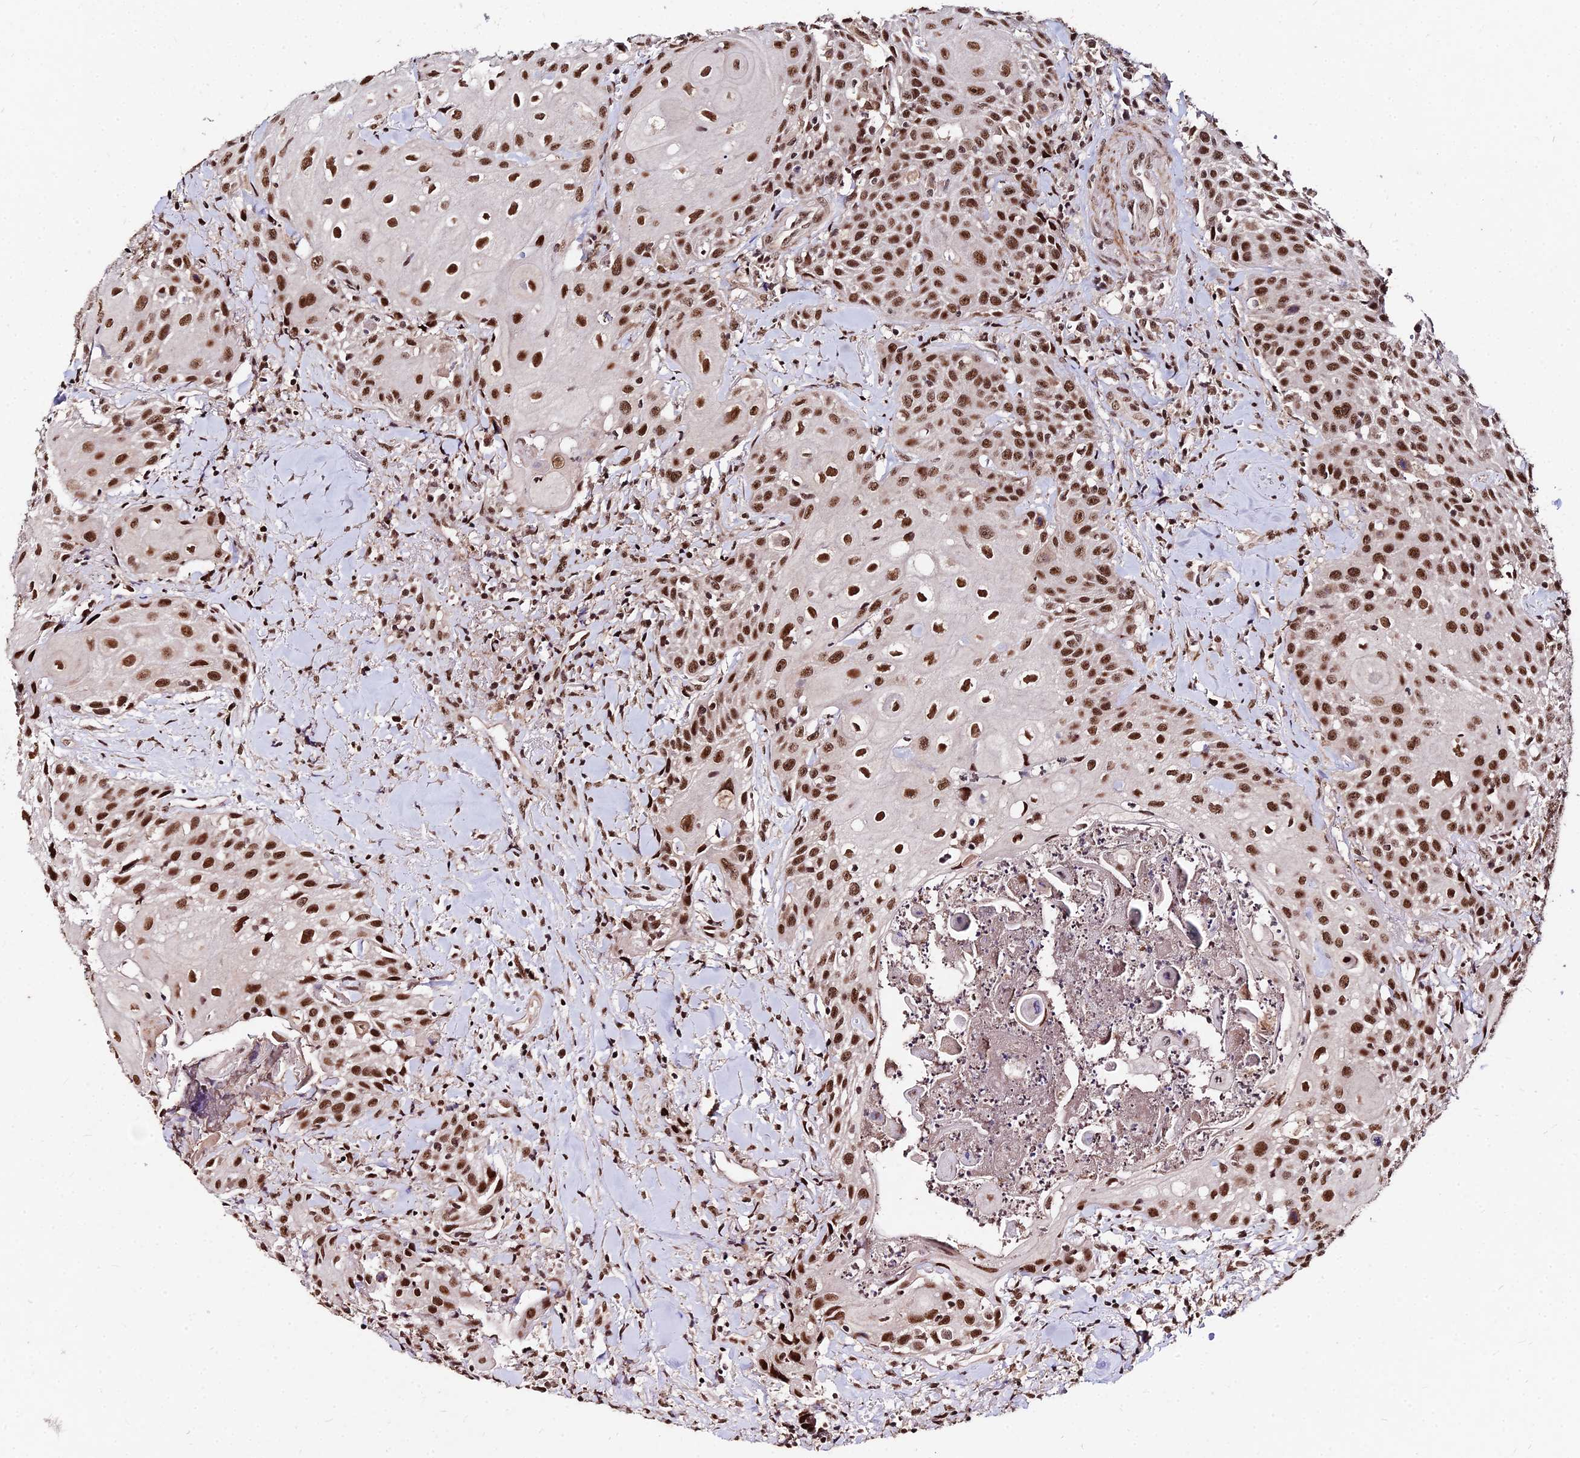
{"staining": {"intensity": "strong", "quantity": ">75%", "location": "nuclear"}, "tissue": "head and neck cancer", "cell_type": "Tumor cells", "image_type": "cancer", "snomed": [{"axis": "morphology", "description": "Squamous cell carcinoma, NOS"}, {"axis": "topography", "description": "Oral tissue"}, {"axis": "topography", "description": "Head-Neck"}], "caption": "Strong nuclear positivity for a protein is identified in approximately >75% of tumor cells of head and neck cancer using immunohistochemistry (IHC).", "gene": "ZBED4", "patient": {"sex": "female", "age": 82}}